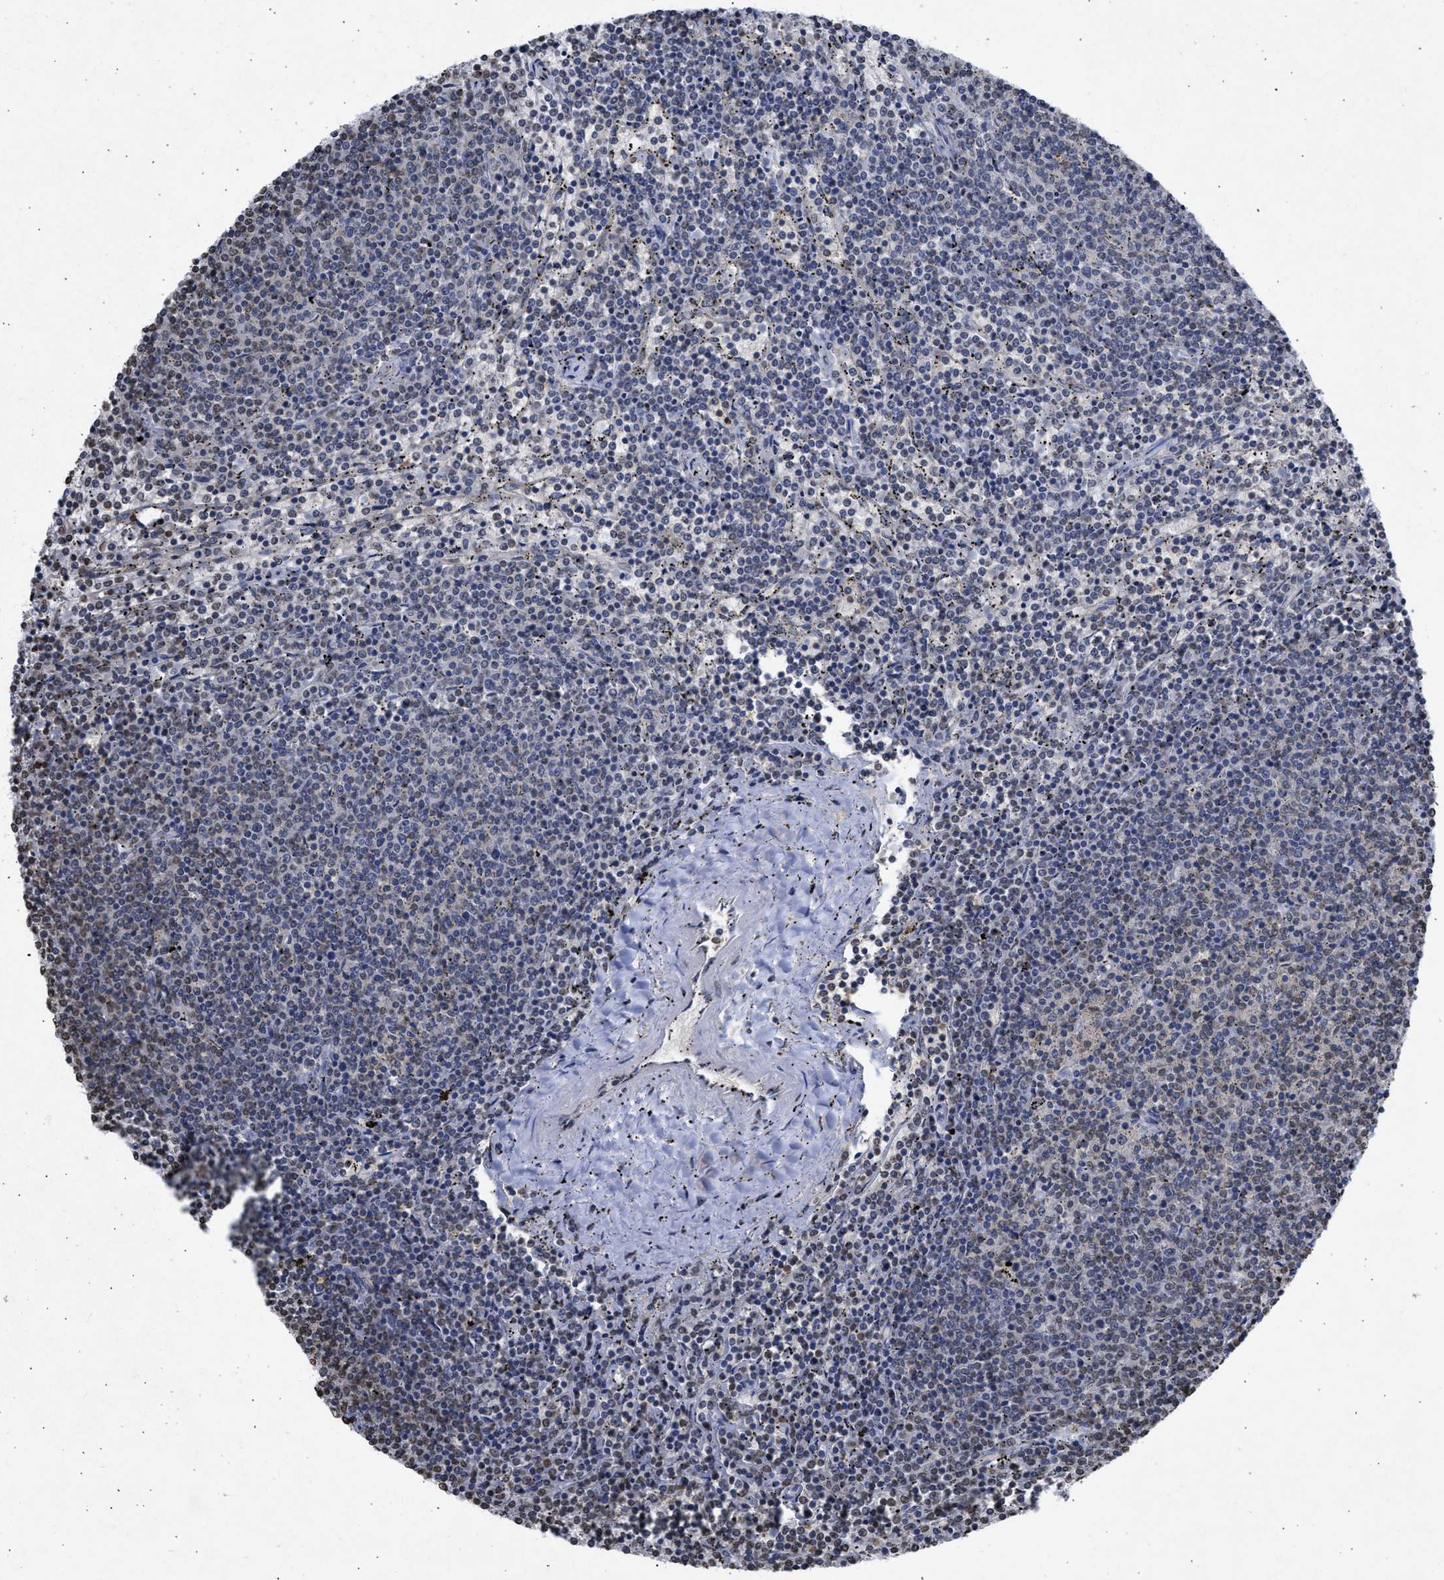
{"staining": {"intensity": "weak", "quantity": "<25%", "location": "nuclear"}, "tissue": "lymphoma", "cell_type": "Tumor cells", "image_type": "cancer", "snomed": [{"axis": "morphology", "description": "Malignant lymphoma, non-Hodgkin's type, Low grade"}, {"axis": "topography", "description": "Spleen"}], "caption": "High power microscopy image of an immunohistochemistry (IHC) photomicrograph of low-grade malignant lymphoma, non-Hodgkin's type, revealing no significant staining in tumor cells. The staining was performed using DAB (3,3'-diaminobenzidine) to visualize the protein expression in brown, while the nuclei were stained in blue with hematoxylin (Magnification: 20x).", "gene": "NUP35", "patient": {"sex": "female", "age": 50}}